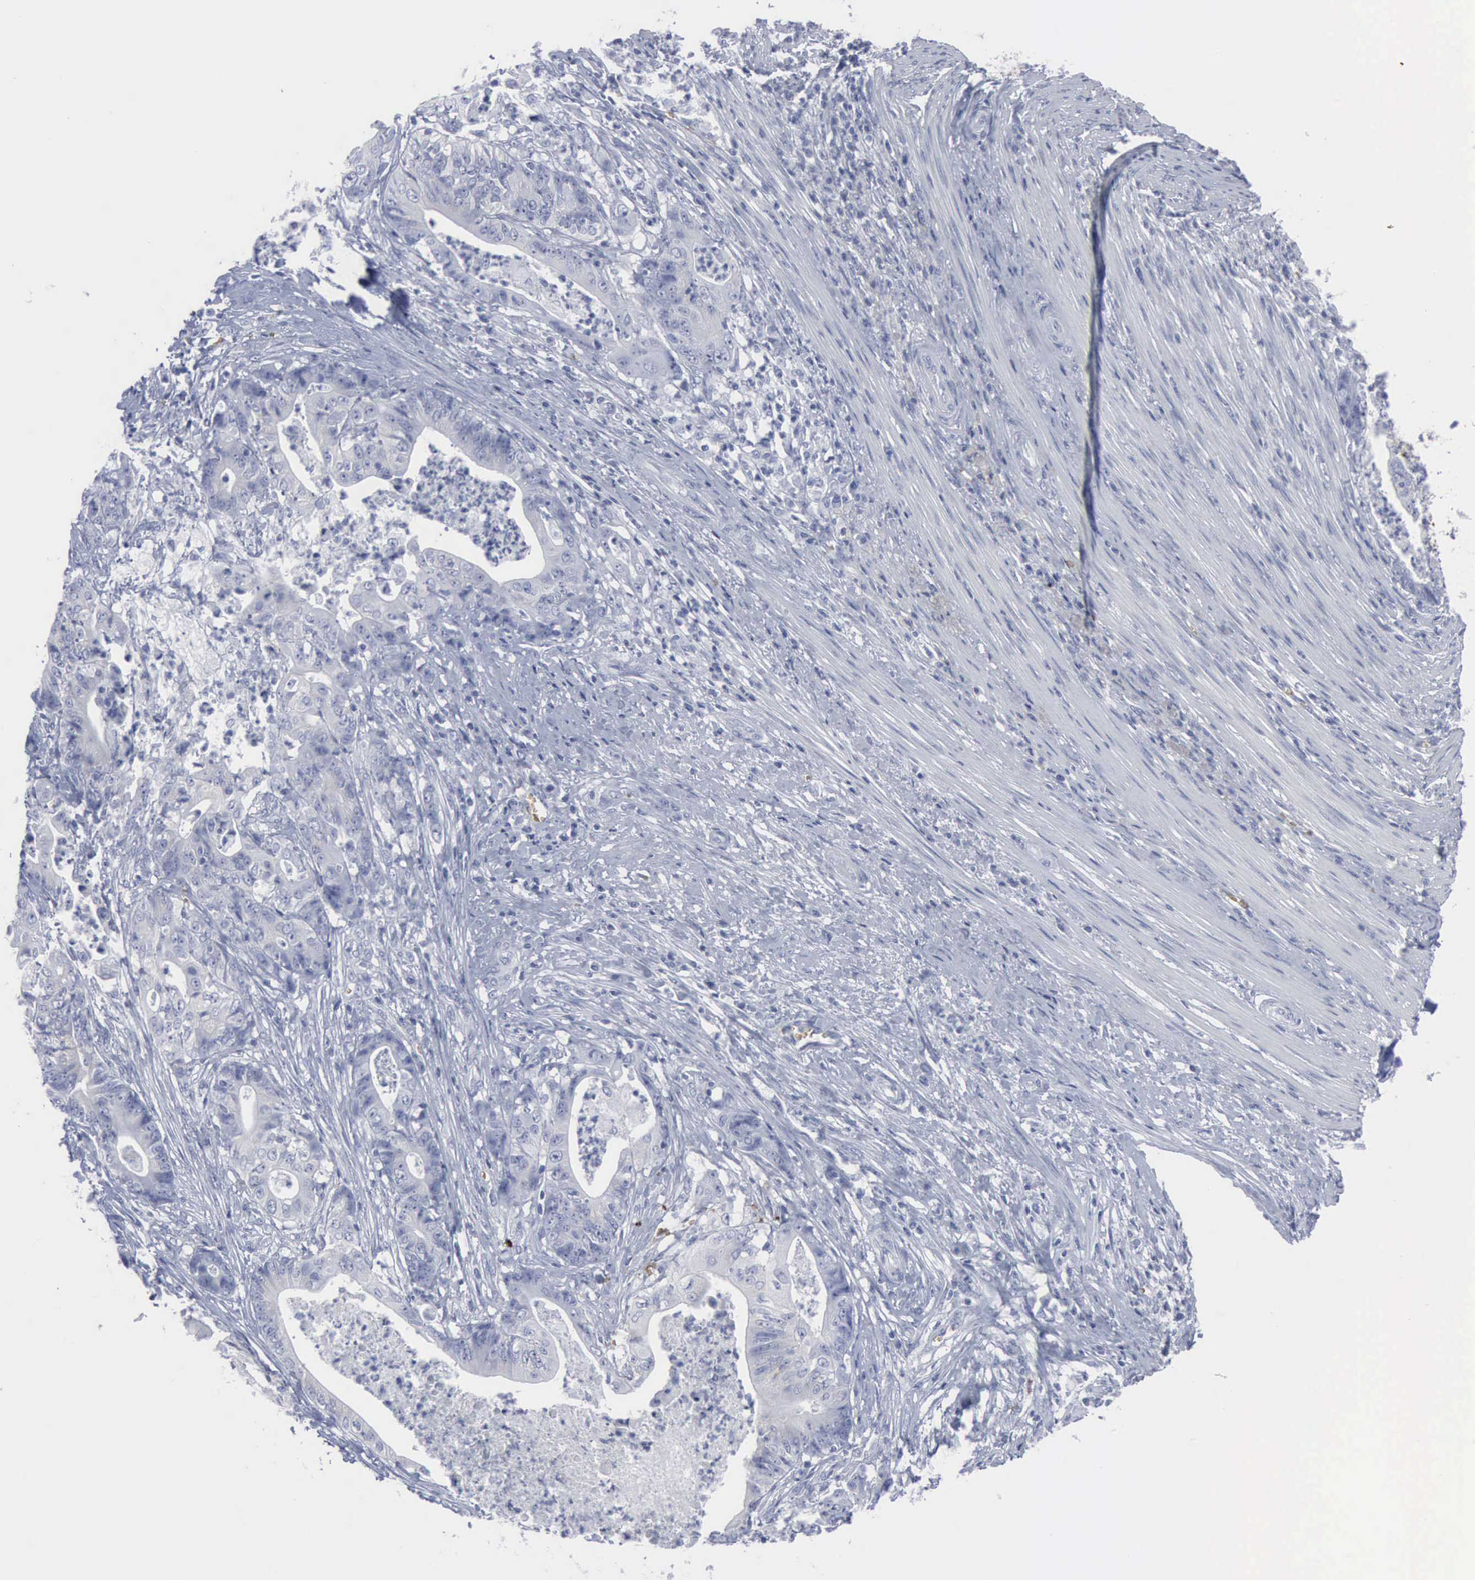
{"staining": {"intensity": "negative", "quantity": "none", "location": "none"}, "tissue": "stomach cancer", "cell_type": "Tumor cells", "image_type": "cancer", "snomed": [{"axis": "morphology", "description": "Adenocarcinoma, NOS"}, {"axis": "topography", "description": "Stomach, lower"}], "caption": "This is an immunohistochemistry (IHC) photomicrograph of stomach adenocarcinoma. There is no positivity in tumor cells.", "gene": "TGFB1", "patient": {"sex": "female", "age": 86}}